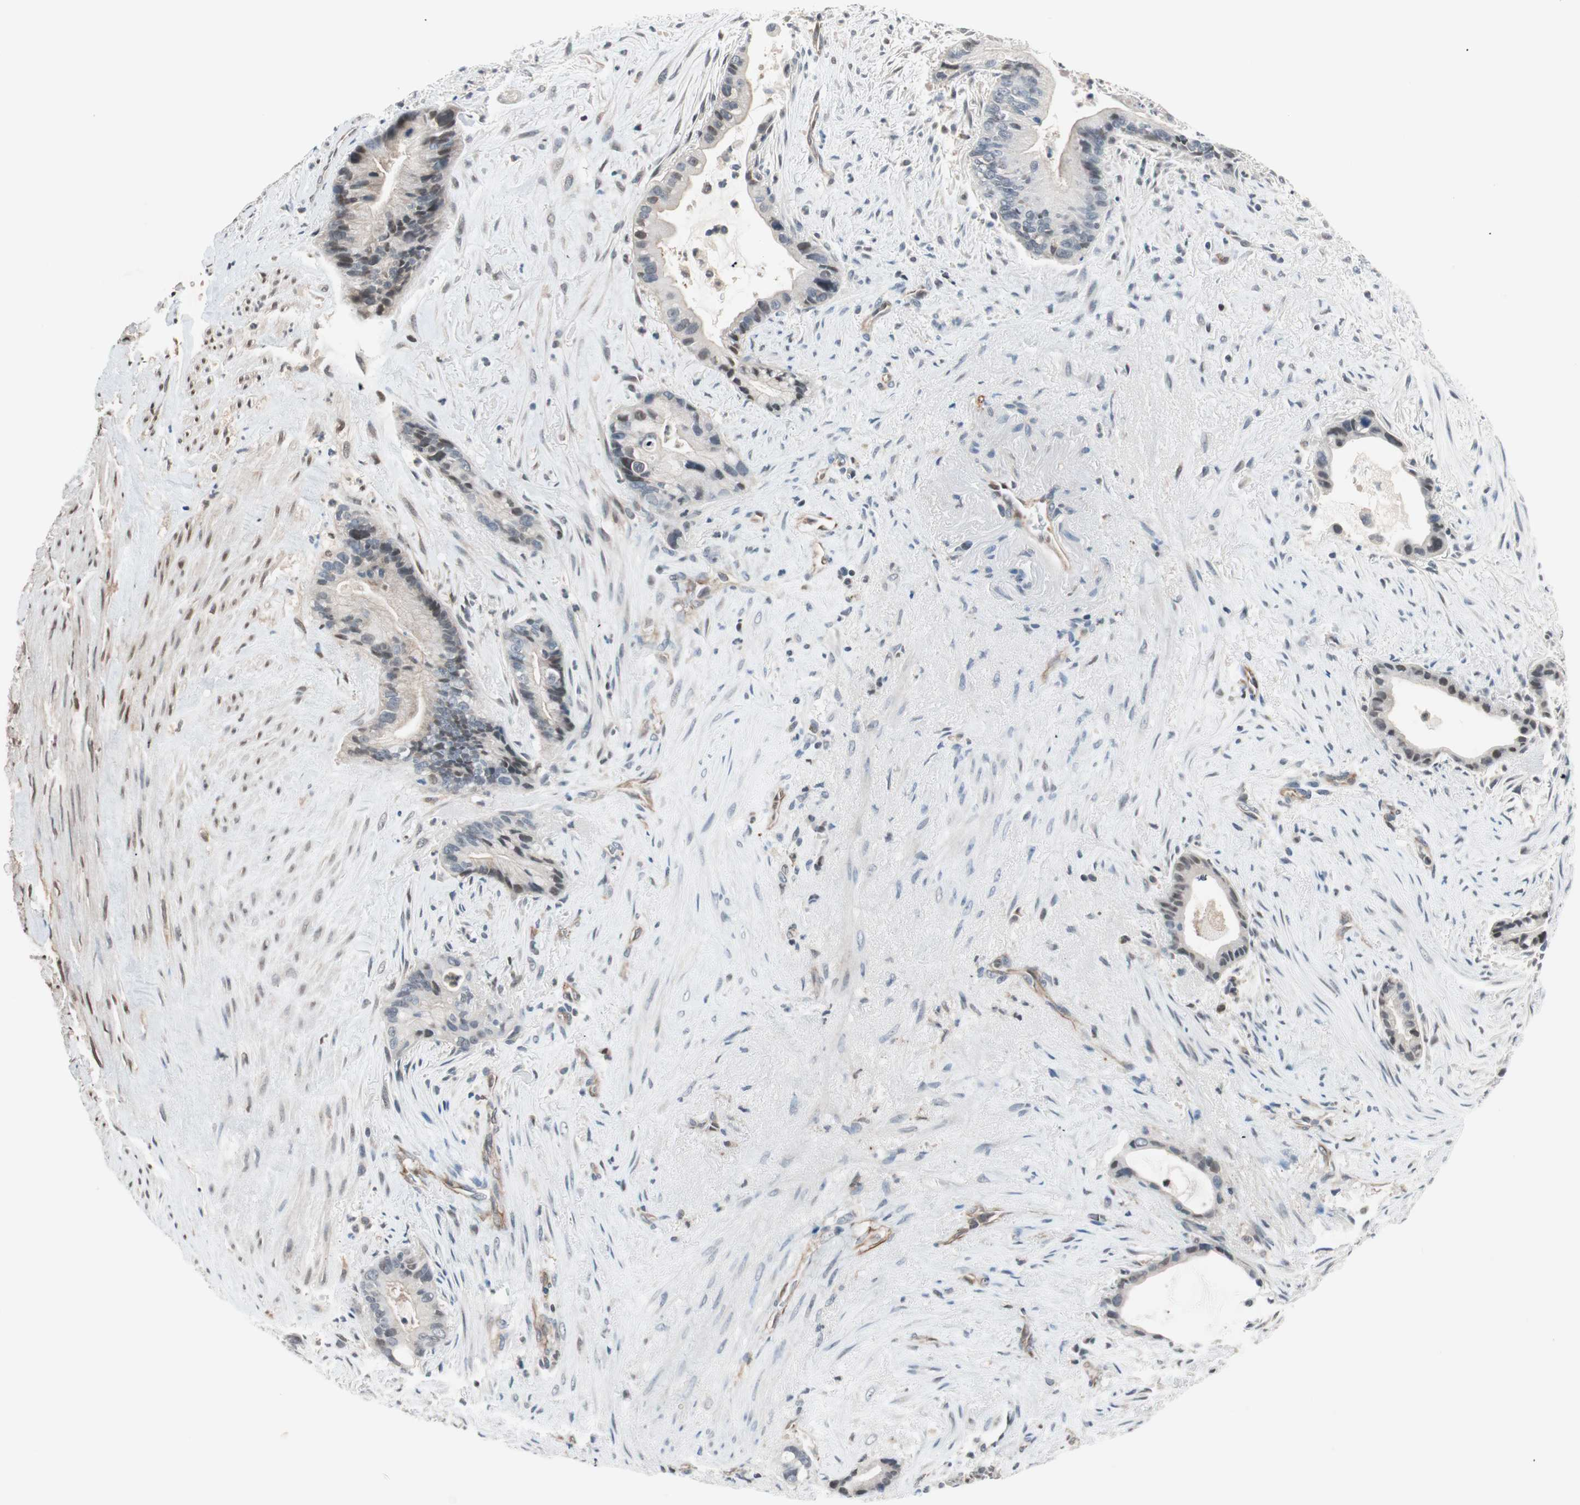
{"staining": {"intensity": "weak", "quantity": "<25%", "location": "nuclear"}, "tissue": "liver cancer", "cell_type": "Tumor cells", "image_type": "cancer", "snomed": [{"axis": "morphology", "description": "Cholangiocarcinoma"}, {"axis": "topography", "description": "Liver"}], "caption": "High power microscopy histopathology image of an immunohistochemistry (IHC) micrograph of cholangiocarcinoma (liver), revealing no significant expression in tumor cells. Nuclei are stained in blue.", "gene": "PIK3R3", "patient": {"sex": "female", "age": 55}}